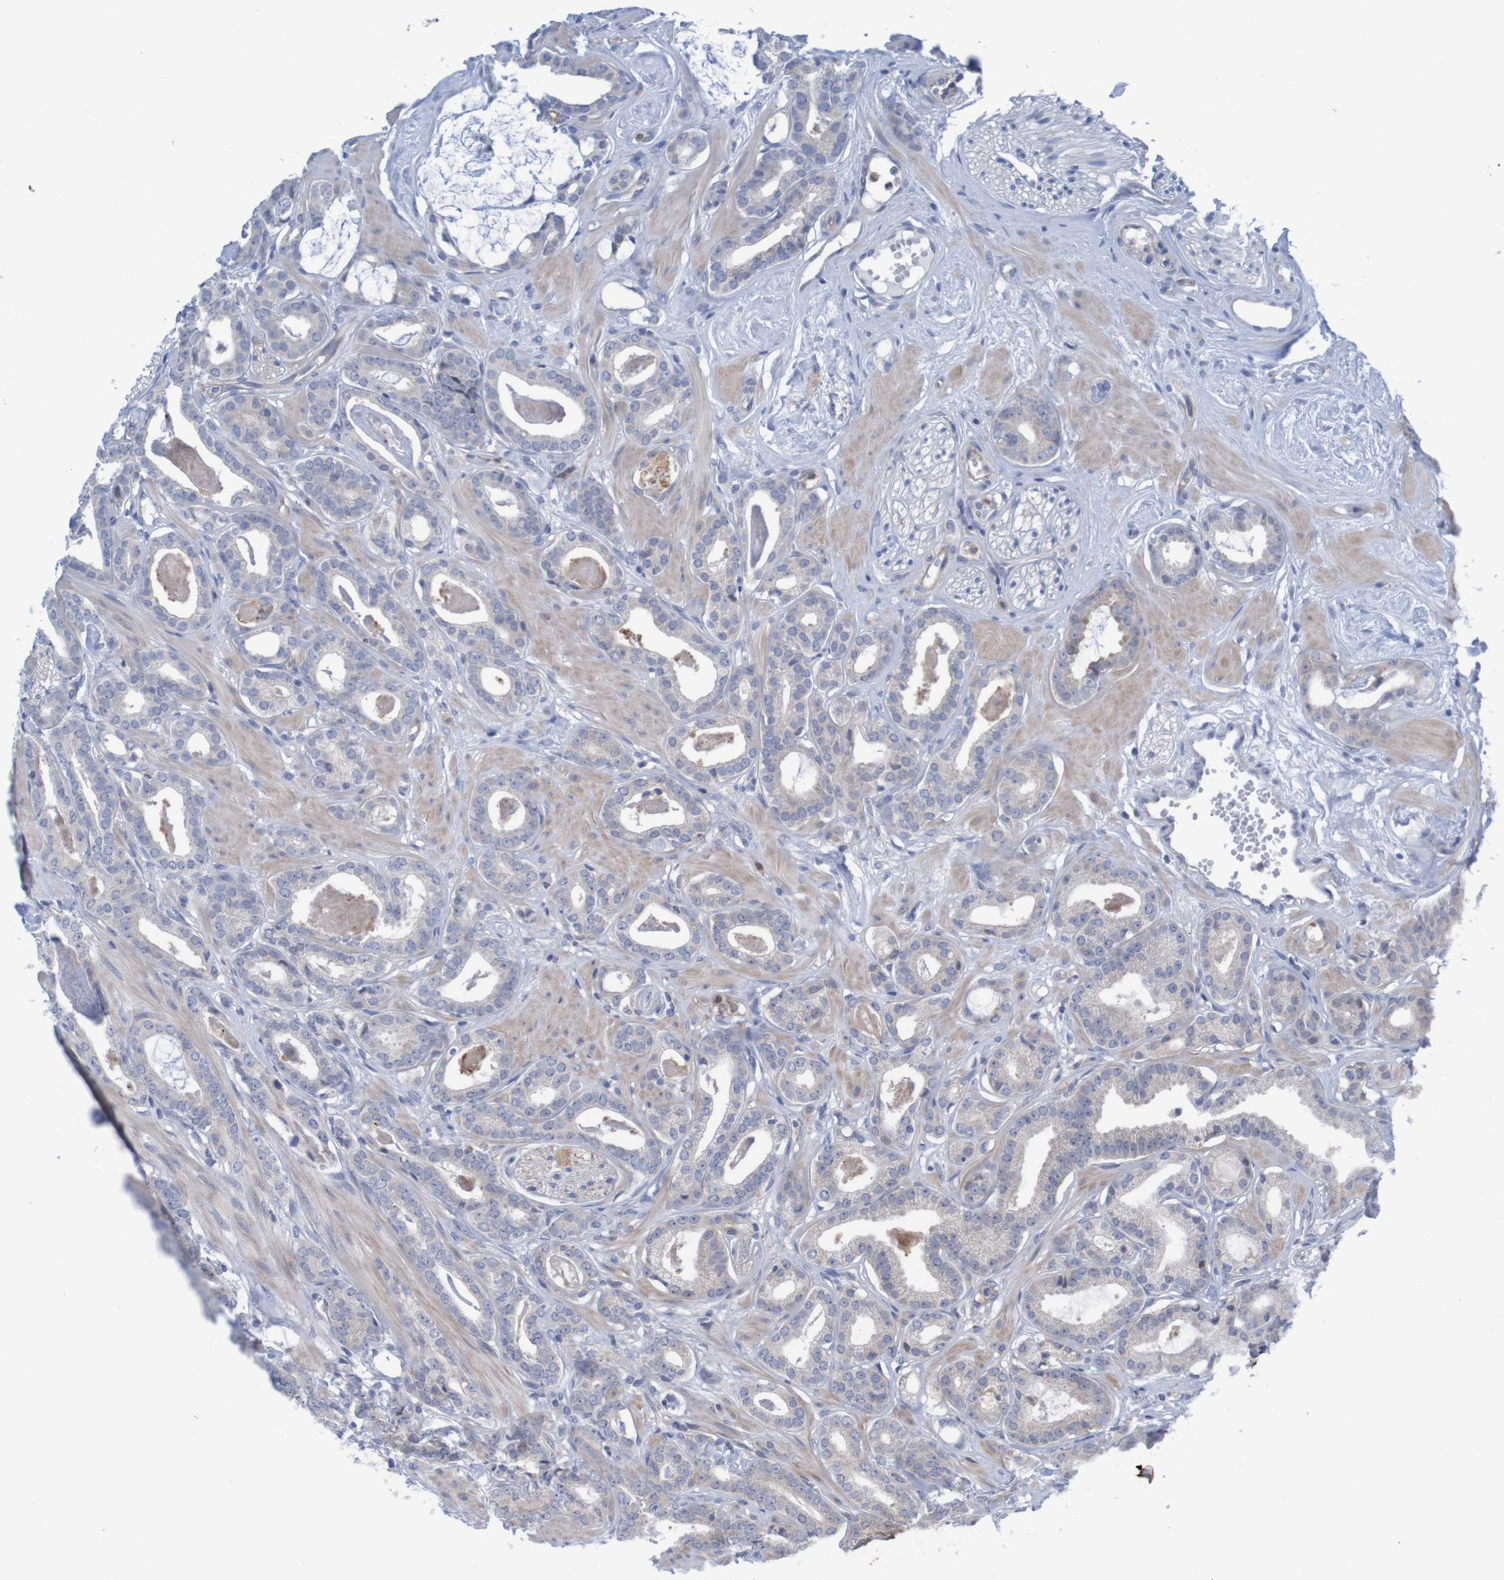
{"staining": {"intensity": "negative", "quantity": "none", "location": "none"}, "tissue": "prostate cancer", "cell_type": "Tumor cells", "image_type": "cancer", "snomed": [{"axis": "morphology", "description": "Adenocarcinoma, Low grade"}, {"axis": "topography", "description": "Prostate"}], "caption": "Low-grade adenocarcinoma (prostate) stained for a protein using immunohistochemistry displays no expression tumor cells.", "gene": "ANGPT4", "patient": {"sex": "male", "age": 53}}